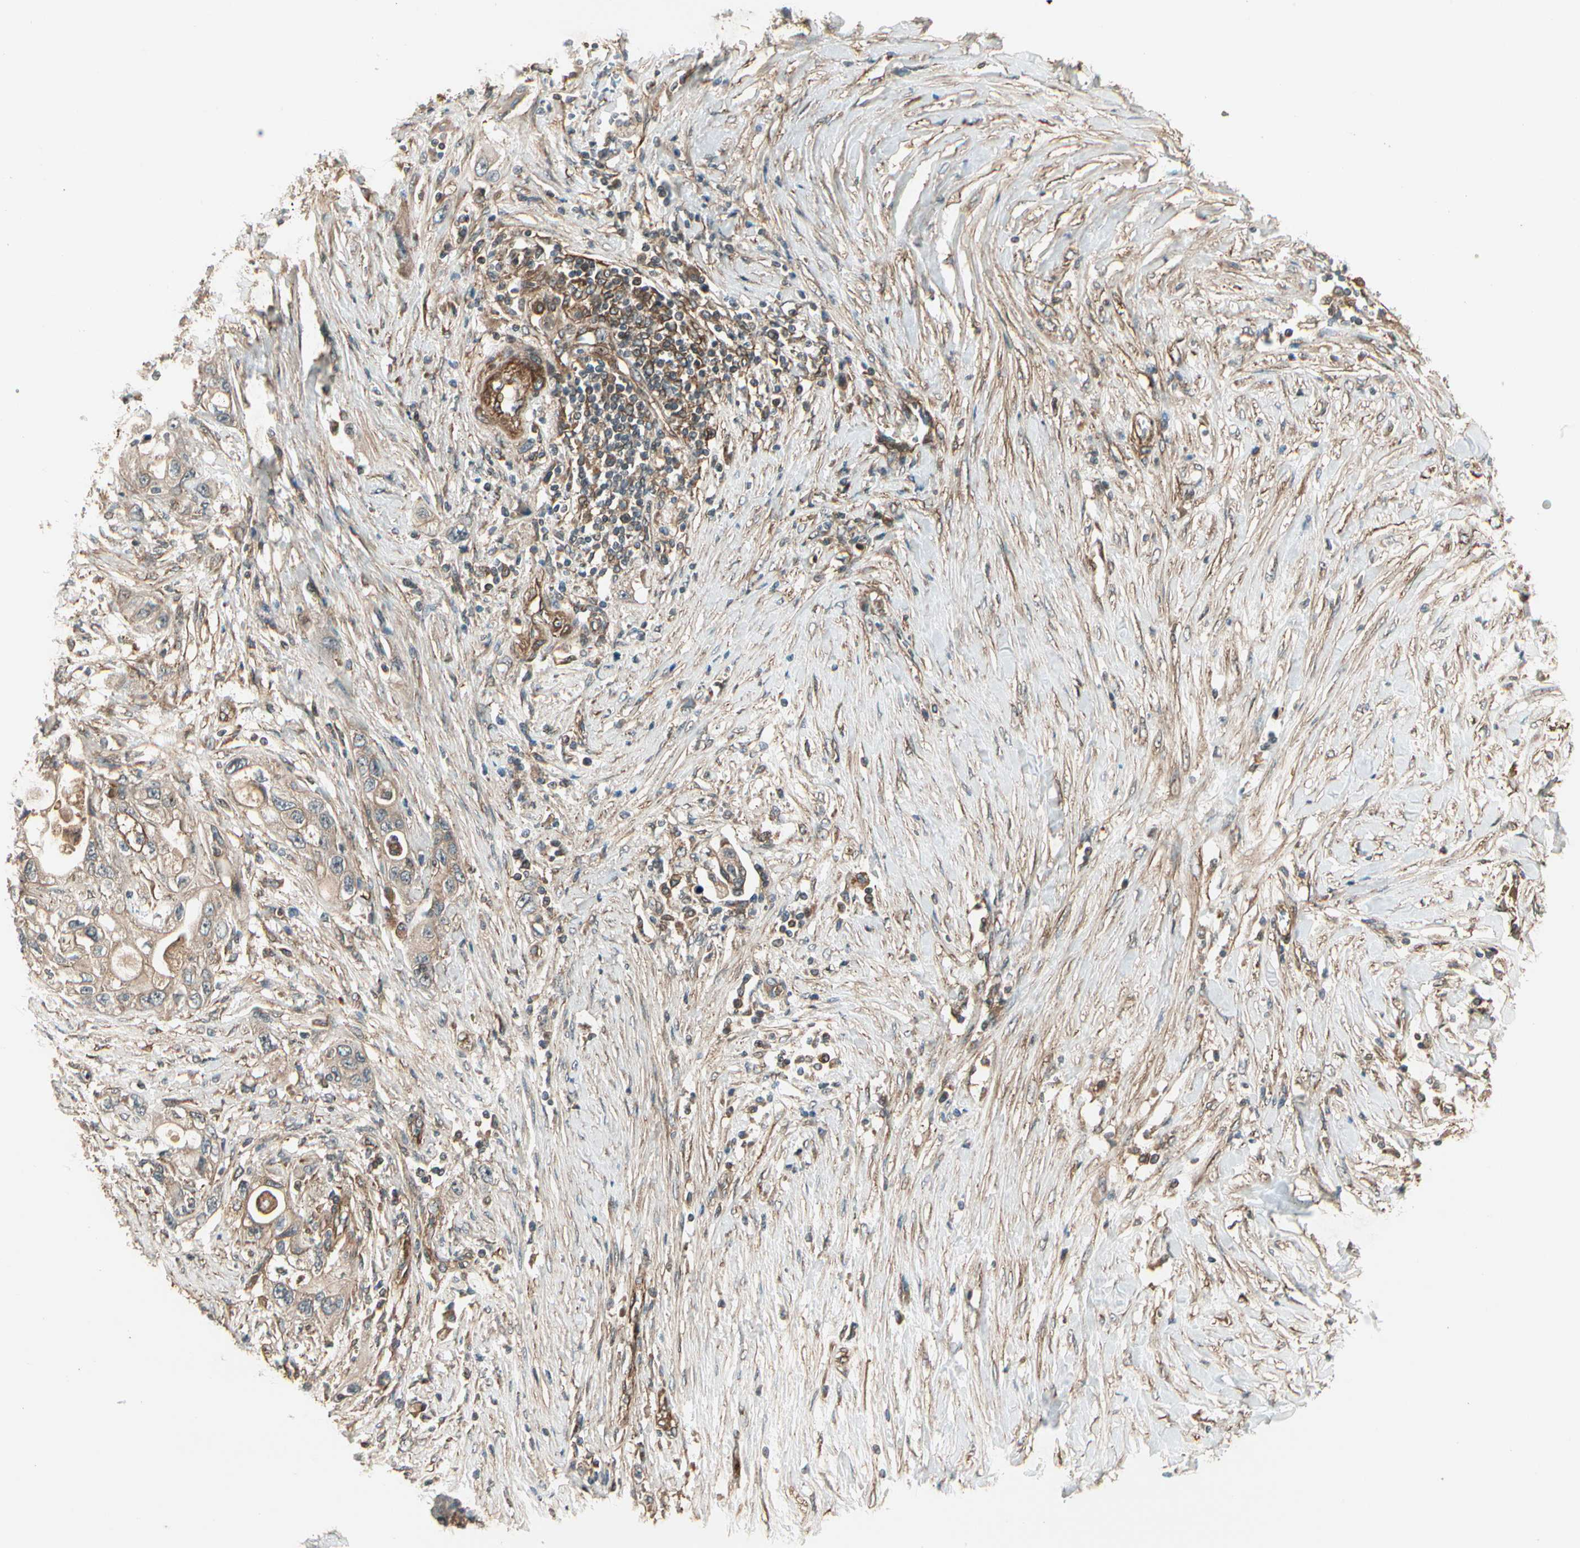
{"staining": {"intensity": "weak", "quantity": ">75%", "location": "cytoplasmic/membranous"}, "tissue": "pancreatic cancer", "cell_type": "Tumor cells", "image_type": "cancer", "snomed": [{"axis": "morphology", "description": "Adenocarcinoma, NOS"}, {"axis": "topography", "description": "Pancreas"}], "caption": "Immunohistochemical staining of human pancreatic cancer (adenocarcinoma) exhibits low levels of weak cytoplasmic/membranous protein expression in approximately >75% of tumor cells.", "gene": "FKBP15", "patient": {"sex": "female", "age": 70}}